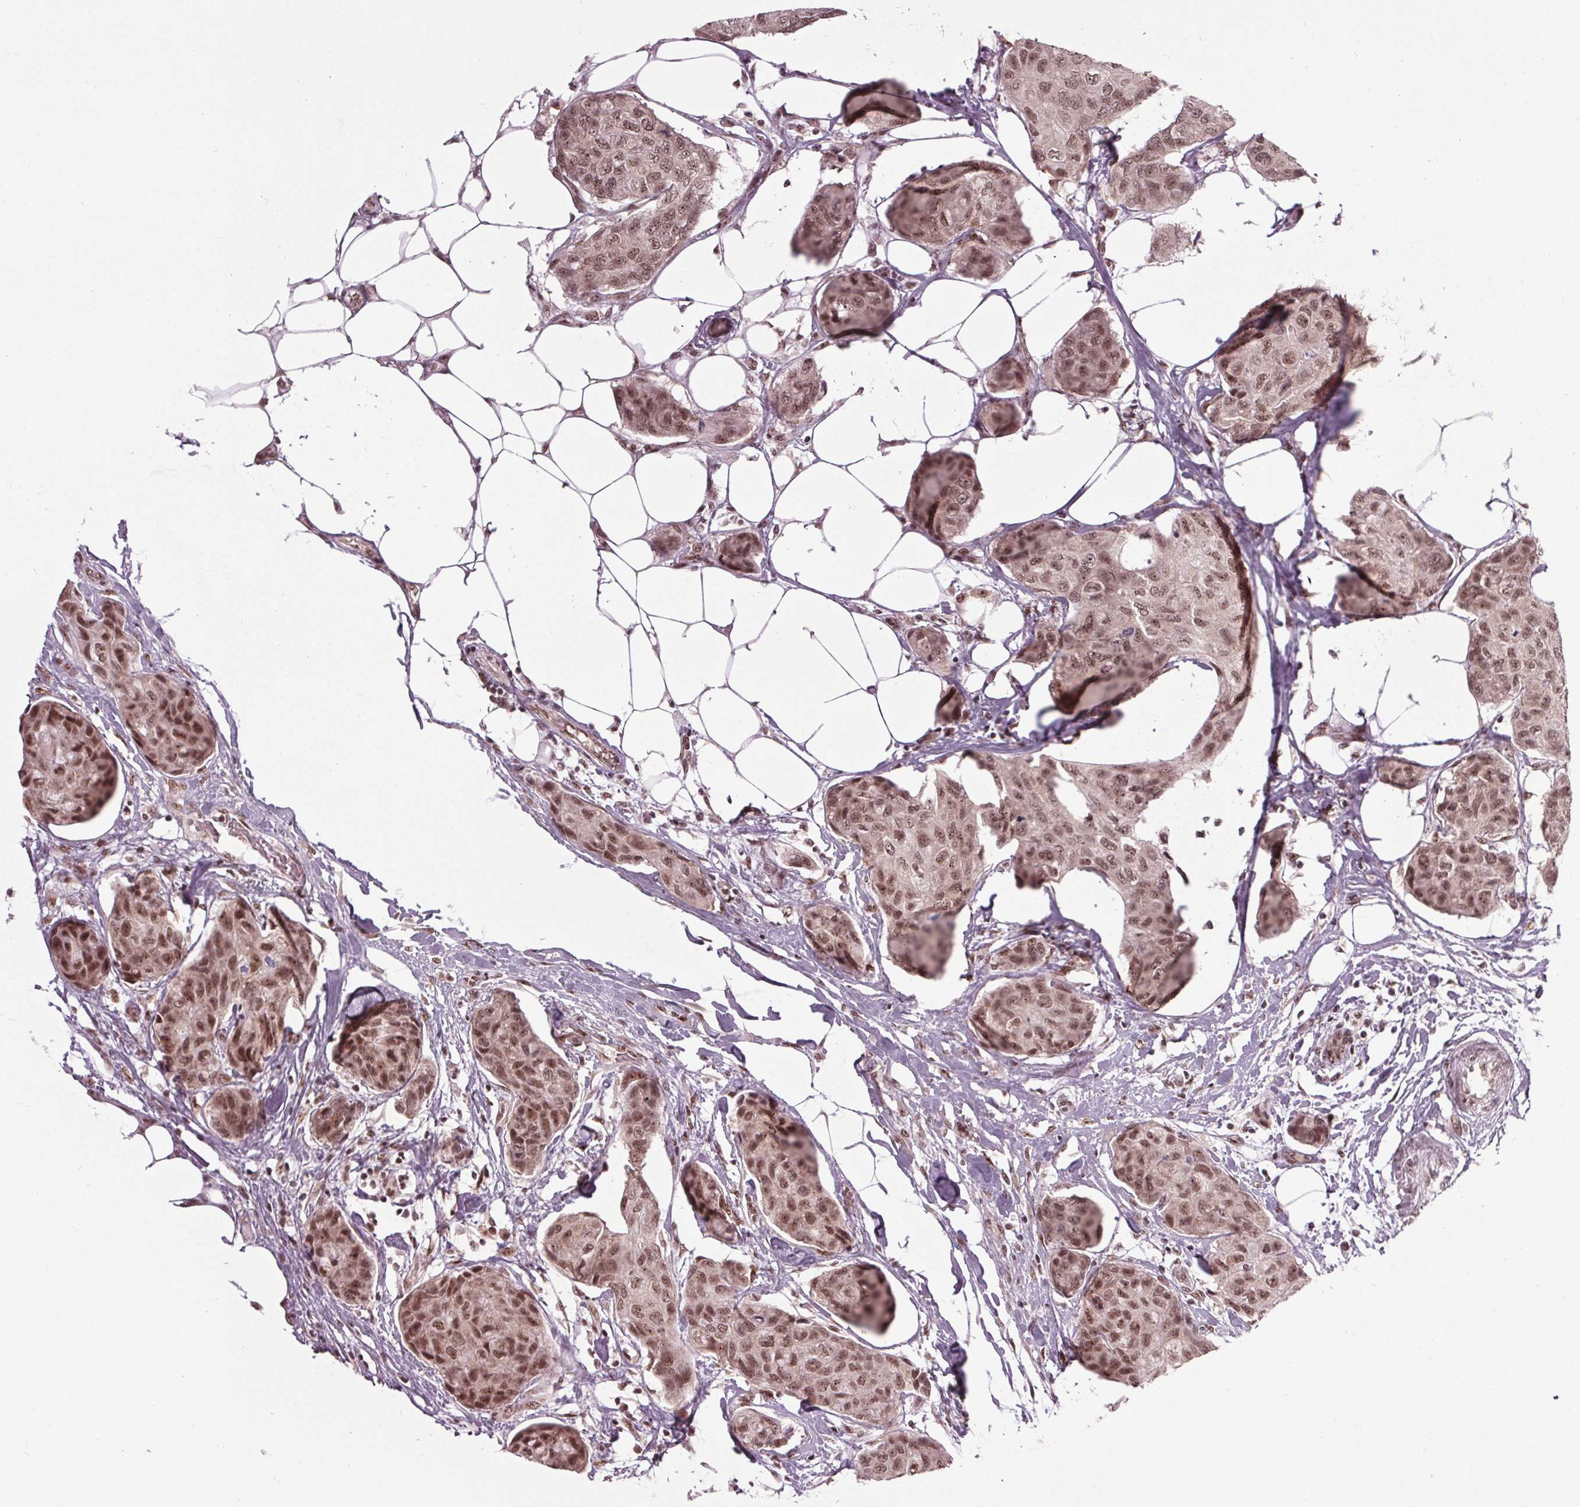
{"staining": {"intensity": "moderate", "quantity": ">75%", "location": "nuclear"}, "tissue": "breast cancer", "cell_type": "Tumor cells", "image_type": "cancer", "snomed": [{"axis": "morphology", "description": "Duct carcinoma"}, {"axis": "topography", "description": "Breast"}], "caption": "A micrograph showing moderate nuclear positivity in approximately >75% of tumor cells in invasive ductal carcinoma (breast), as visualized by brown immunohistochemical staining.", "gene": "DDX41", "patient": {"sex": "female", "age": 80}}